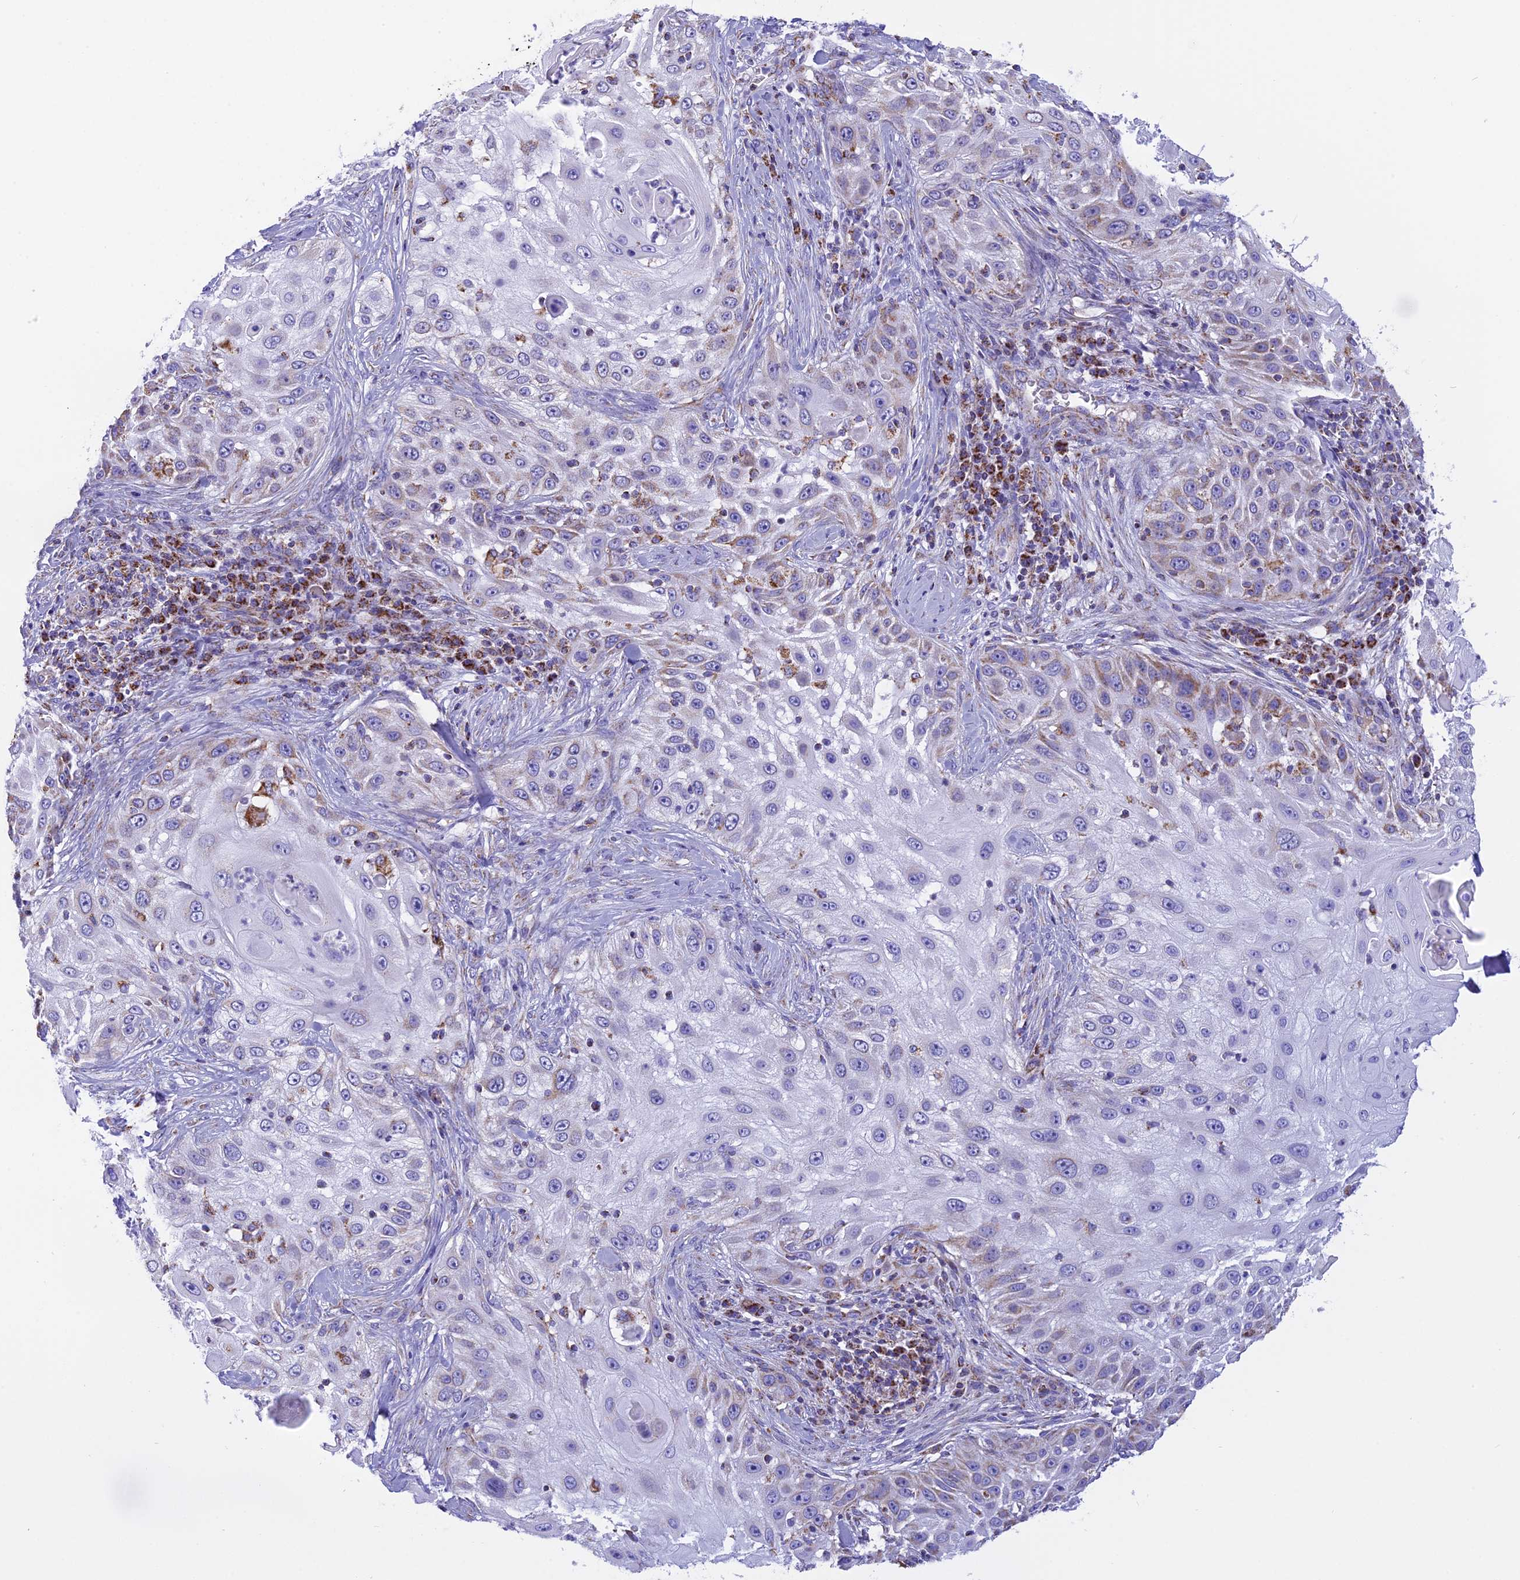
{"staining": {"intensity": "weak", "quantity": "25%-75%", "location": "cytoplasmic/membranous"}, "tissue": "skin cancer", "cell_type": "Tumor cells", "image_type": "cancer", "snomed": [{"axis": "morphology", "description": "Squamous cell carcinoma, NOS"}, {"axis": "topography", "description": "Skin"}], "caption": "Protein expression analysis of squamous cell carcinoma (skin) demonstrates weak cytoplasmic/membranous positivity in approximately 25%-75% of tumor cells.", "gene": "KCNG1", "patient": {"sex": "female", "age": 44}}